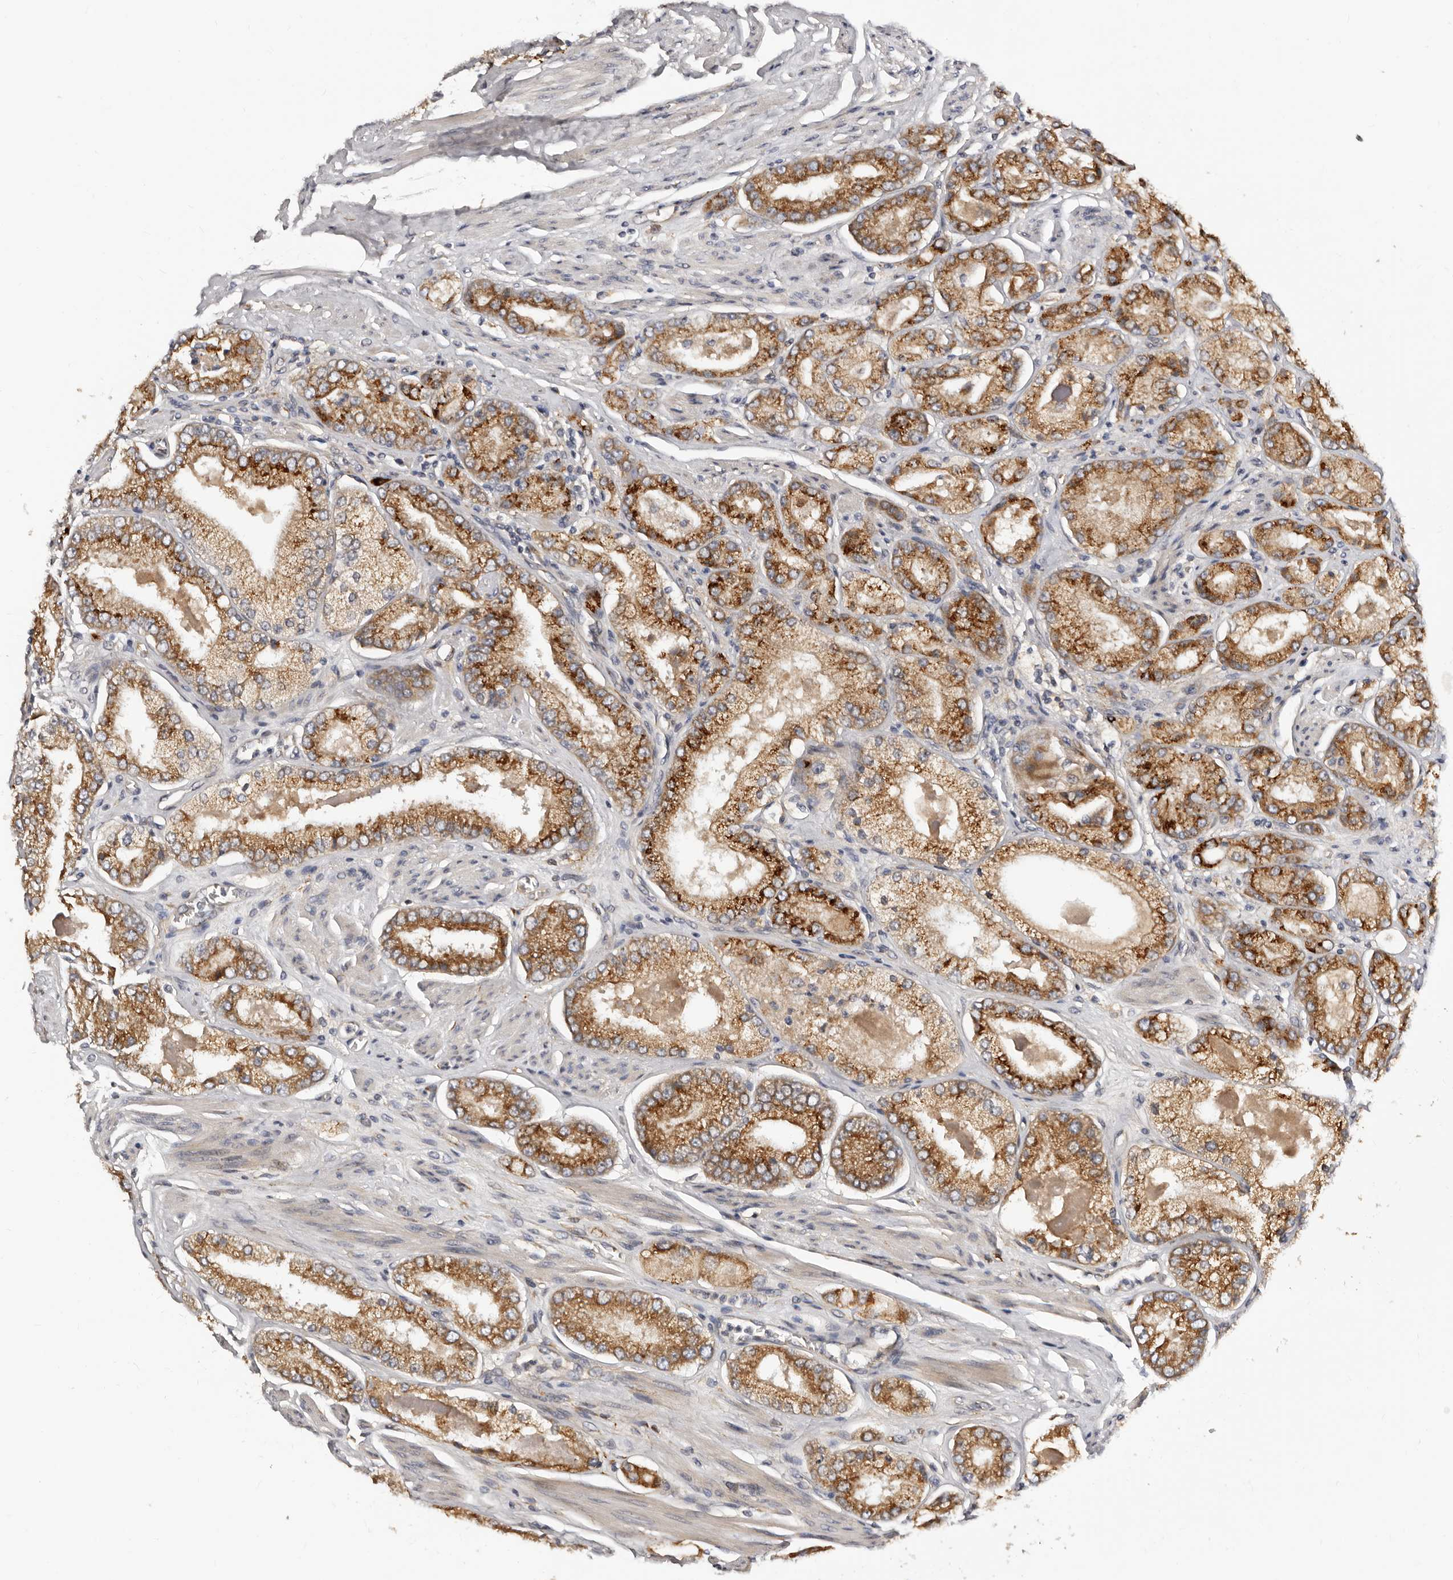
{"staining": {"intensity": "strong", "quantity": ">75%", "location": "cytoplasmic/membranous"}, "tissue": "prostate cancer", "cell_type": "Tumor cells", "image_type": "cancer", "snomed": [{"axis": "morphology", "description": "Adenocarcinoma, High grade"}, {"axis": "topography", "description": "Prostate"}], "caption": "The image reveals immunohistochemical staining of prostate cancer. There is strong cytoplasmic/membranous expression is identified in approximately >75% of tumor cells. (Brightfield microscopy of DAB IHC at high magnification).", "gene": "DACT2", "patient": {"sex": "male", "age": 58}}